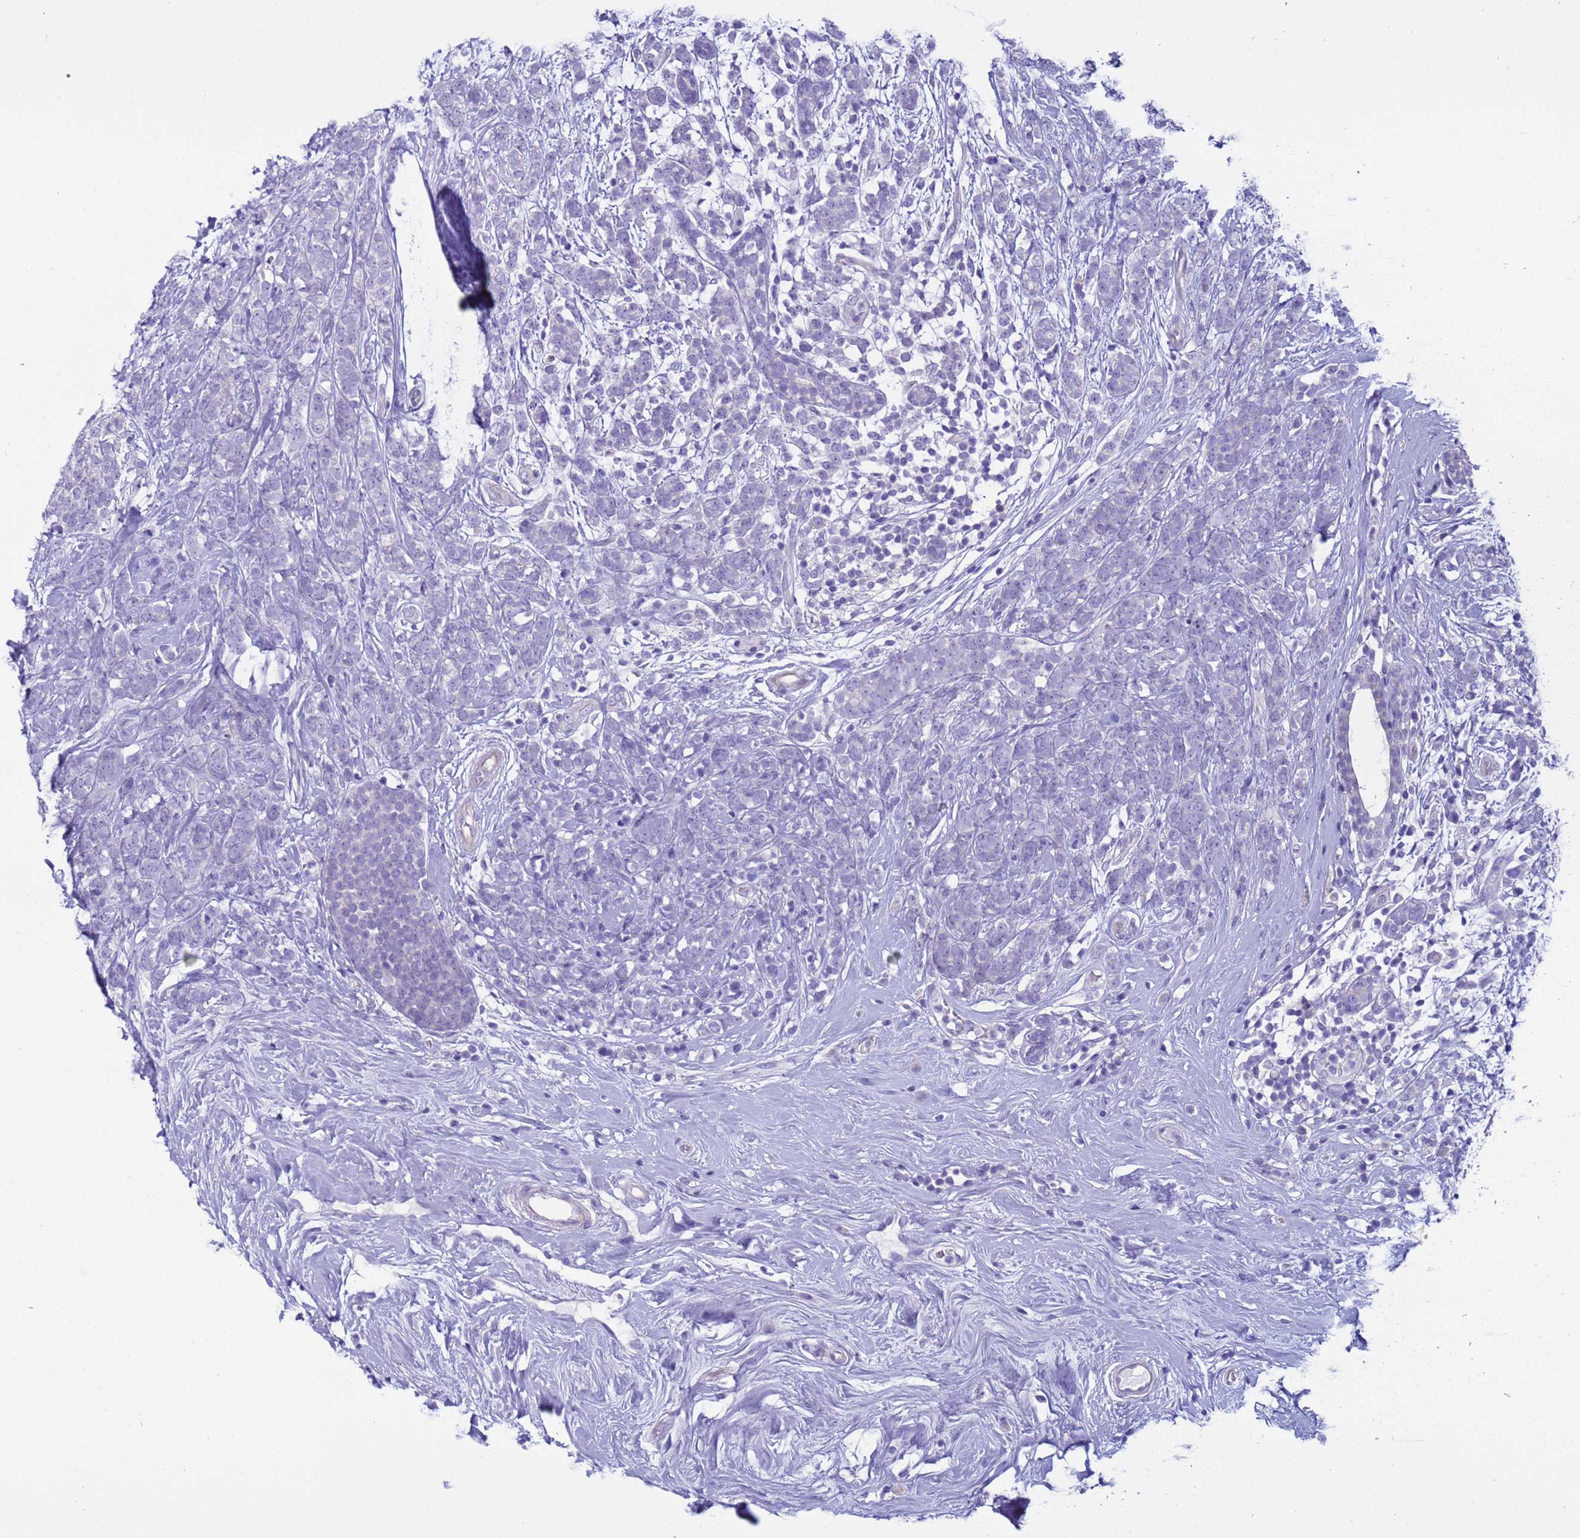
{"staining": {"intensity": "negative", "quantity": "none", "location": "none"}, "tissue": "breast cancer", "cell_type": "Tumor cells", "image_type": "cancer", "snomed": [{"axis": "morphology", "description": "Lobular carcinoma"}, {"axis": "topography", "description": "Breast"}], "caption": "Immunohistochemistry image of neoplastic tissue: human breast cancer stained with DAB (3,3'-diaminobenzidine) reveals no significant protein expression in tumor cells.", "gene": "CST4", "patient": {"sex": "female", "age": 58}}